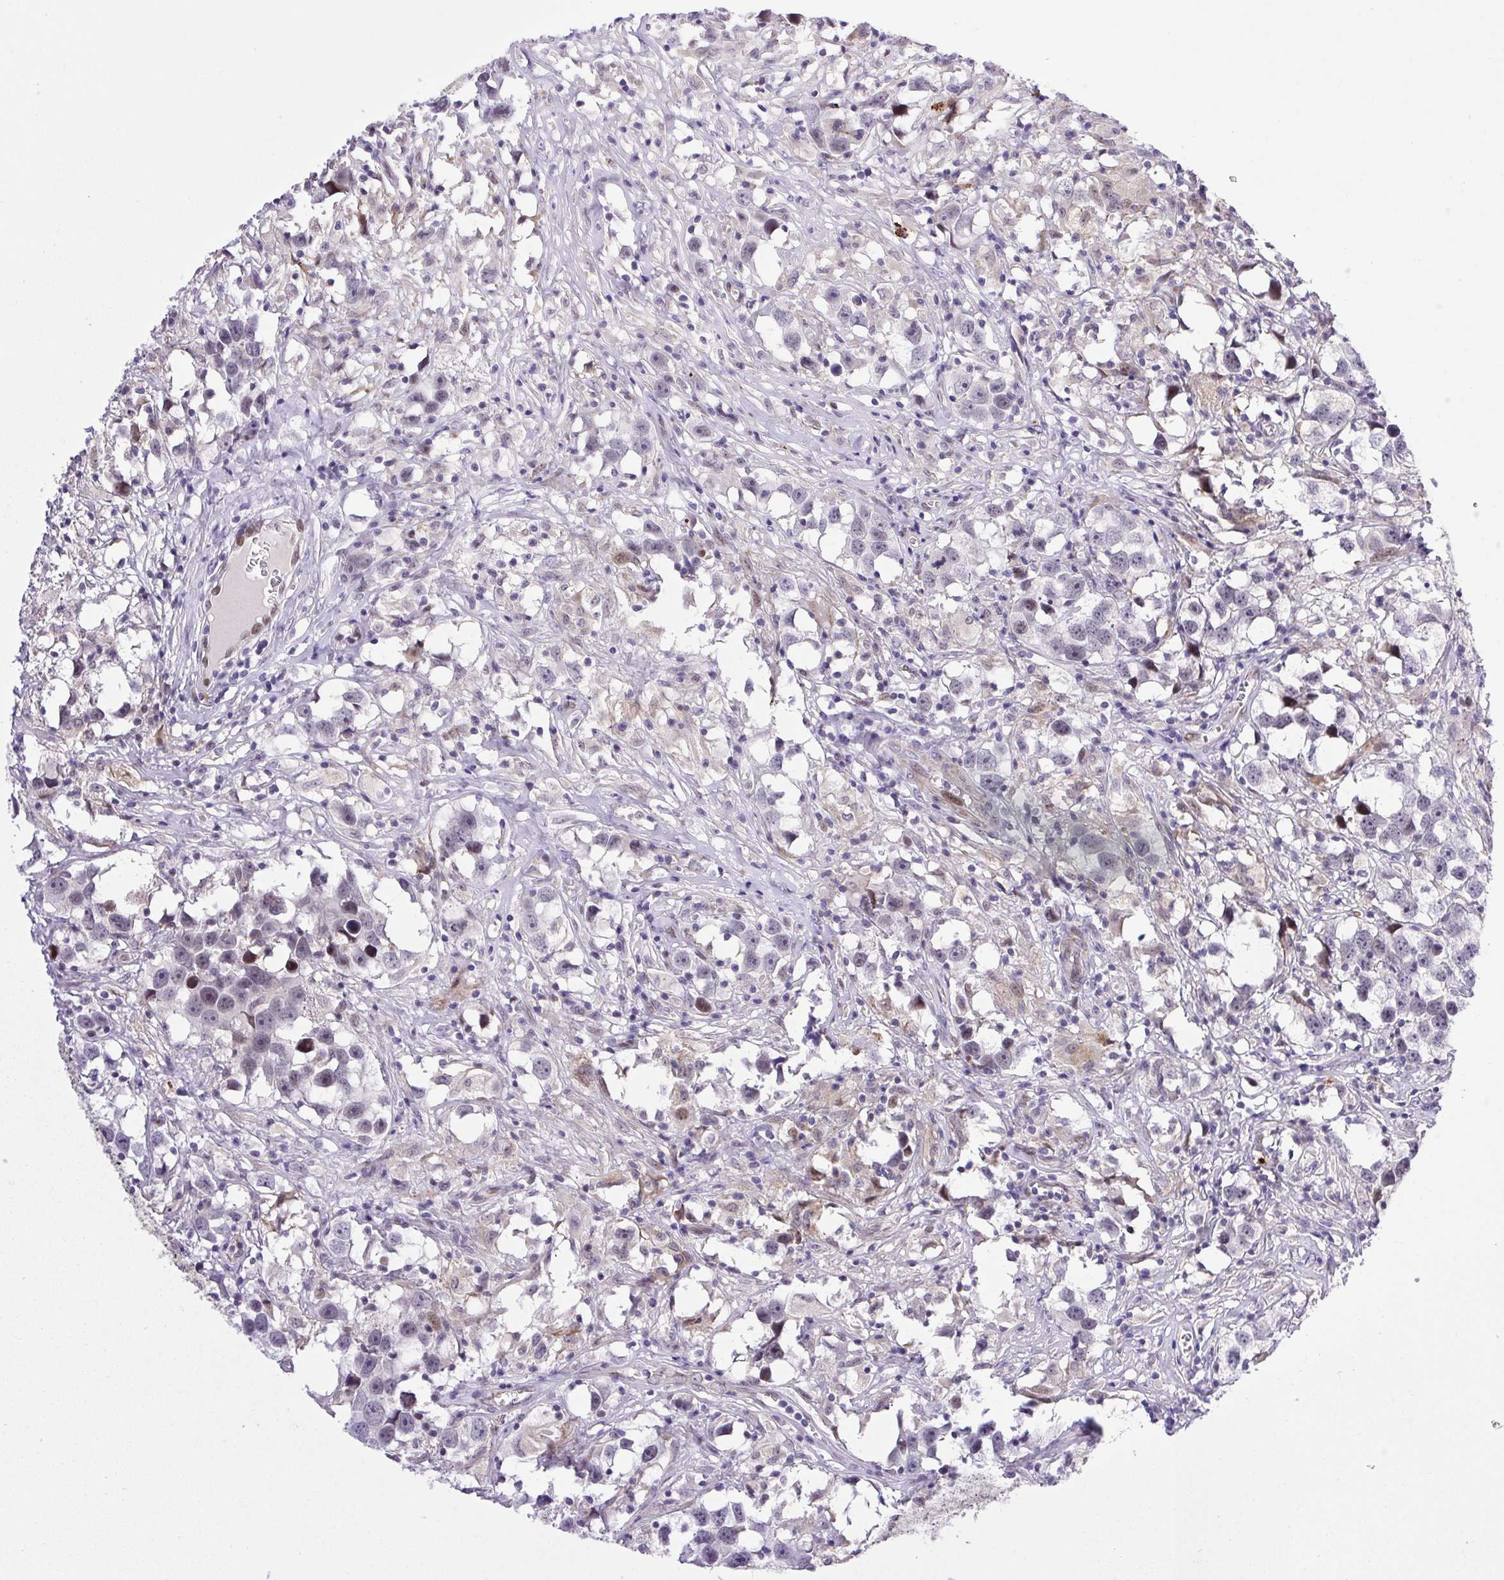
{"staining": {"intensity": "weak", "quantity": "<25%", "location": "nuclear"}, "tissue": "testis cancer", "cell_type": "Tumor cells", "image_type": "cancer", "snomed": [{"axis": "morphology", "description": "Seminoma, NOS"}, {"axis": "topography", "description": "Testis"}], "caption": "IHC histopathology image of testis cancer stained for a protein (brown), which shows no positivity in tumor cells. (DAB immunohistochemistry (IHC) with hematoxylin counter stain).", "gene": "ERG", "patient": {"sex": "male", "age": 49}}